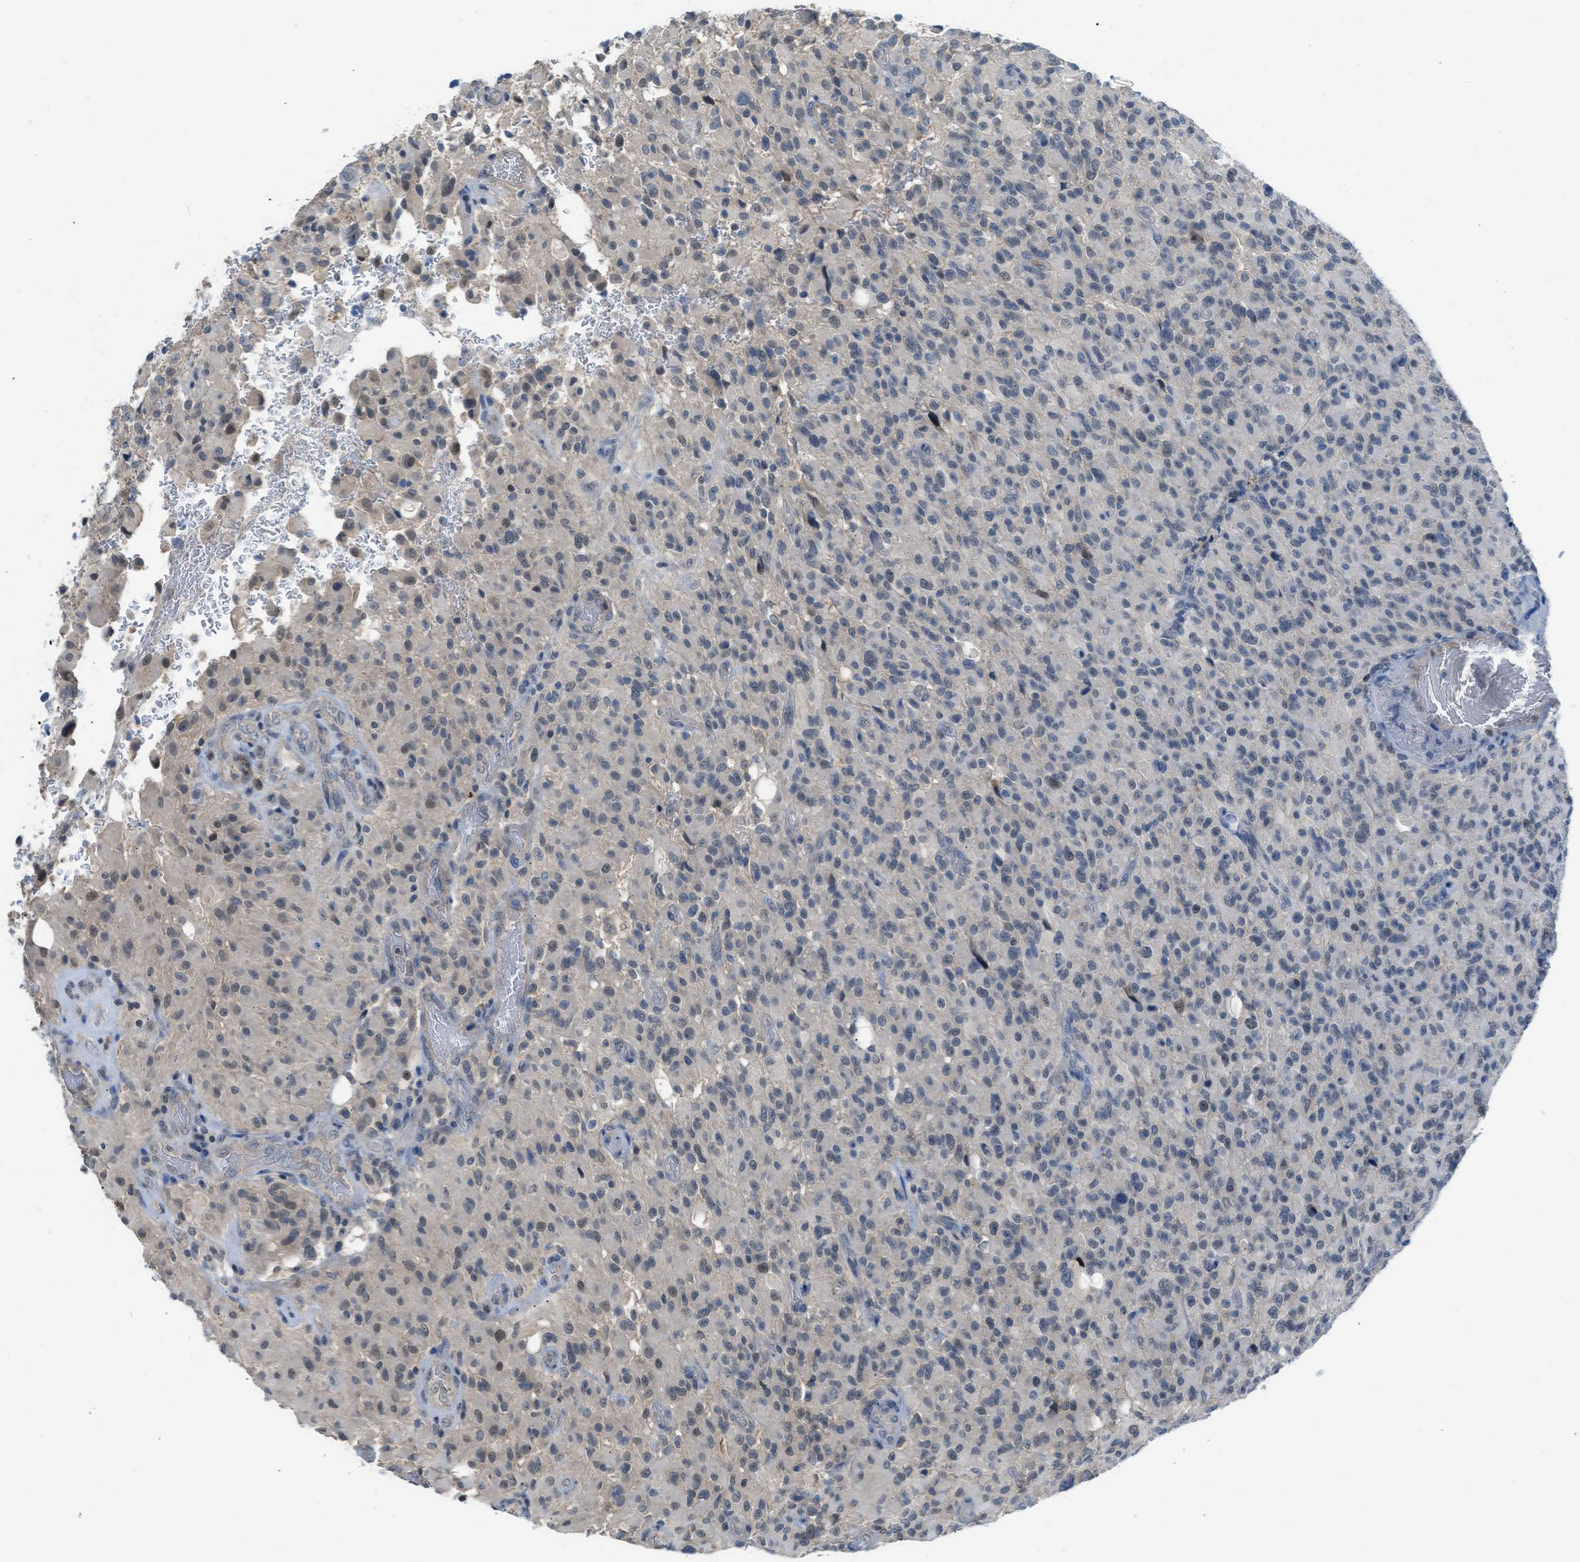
{"staining": {"intensity": "weak", "quantity": "<25%", "location": "nuclear"}, "tissue": "glioma", "cell_type": "Tumor cells", "image_type": "cancer", "snomed": [{"axis": "morphology", "description": "Glioma, malignant, High grade"}, {"axis": "topography", "description": "Brain"}], "caption": "The immunohistochemistry photomicrograph has no significant positivity in tumor cells of glioma tissue.", "gene": "TTBK2", "patient": {"sex": "male", "age": 71}}